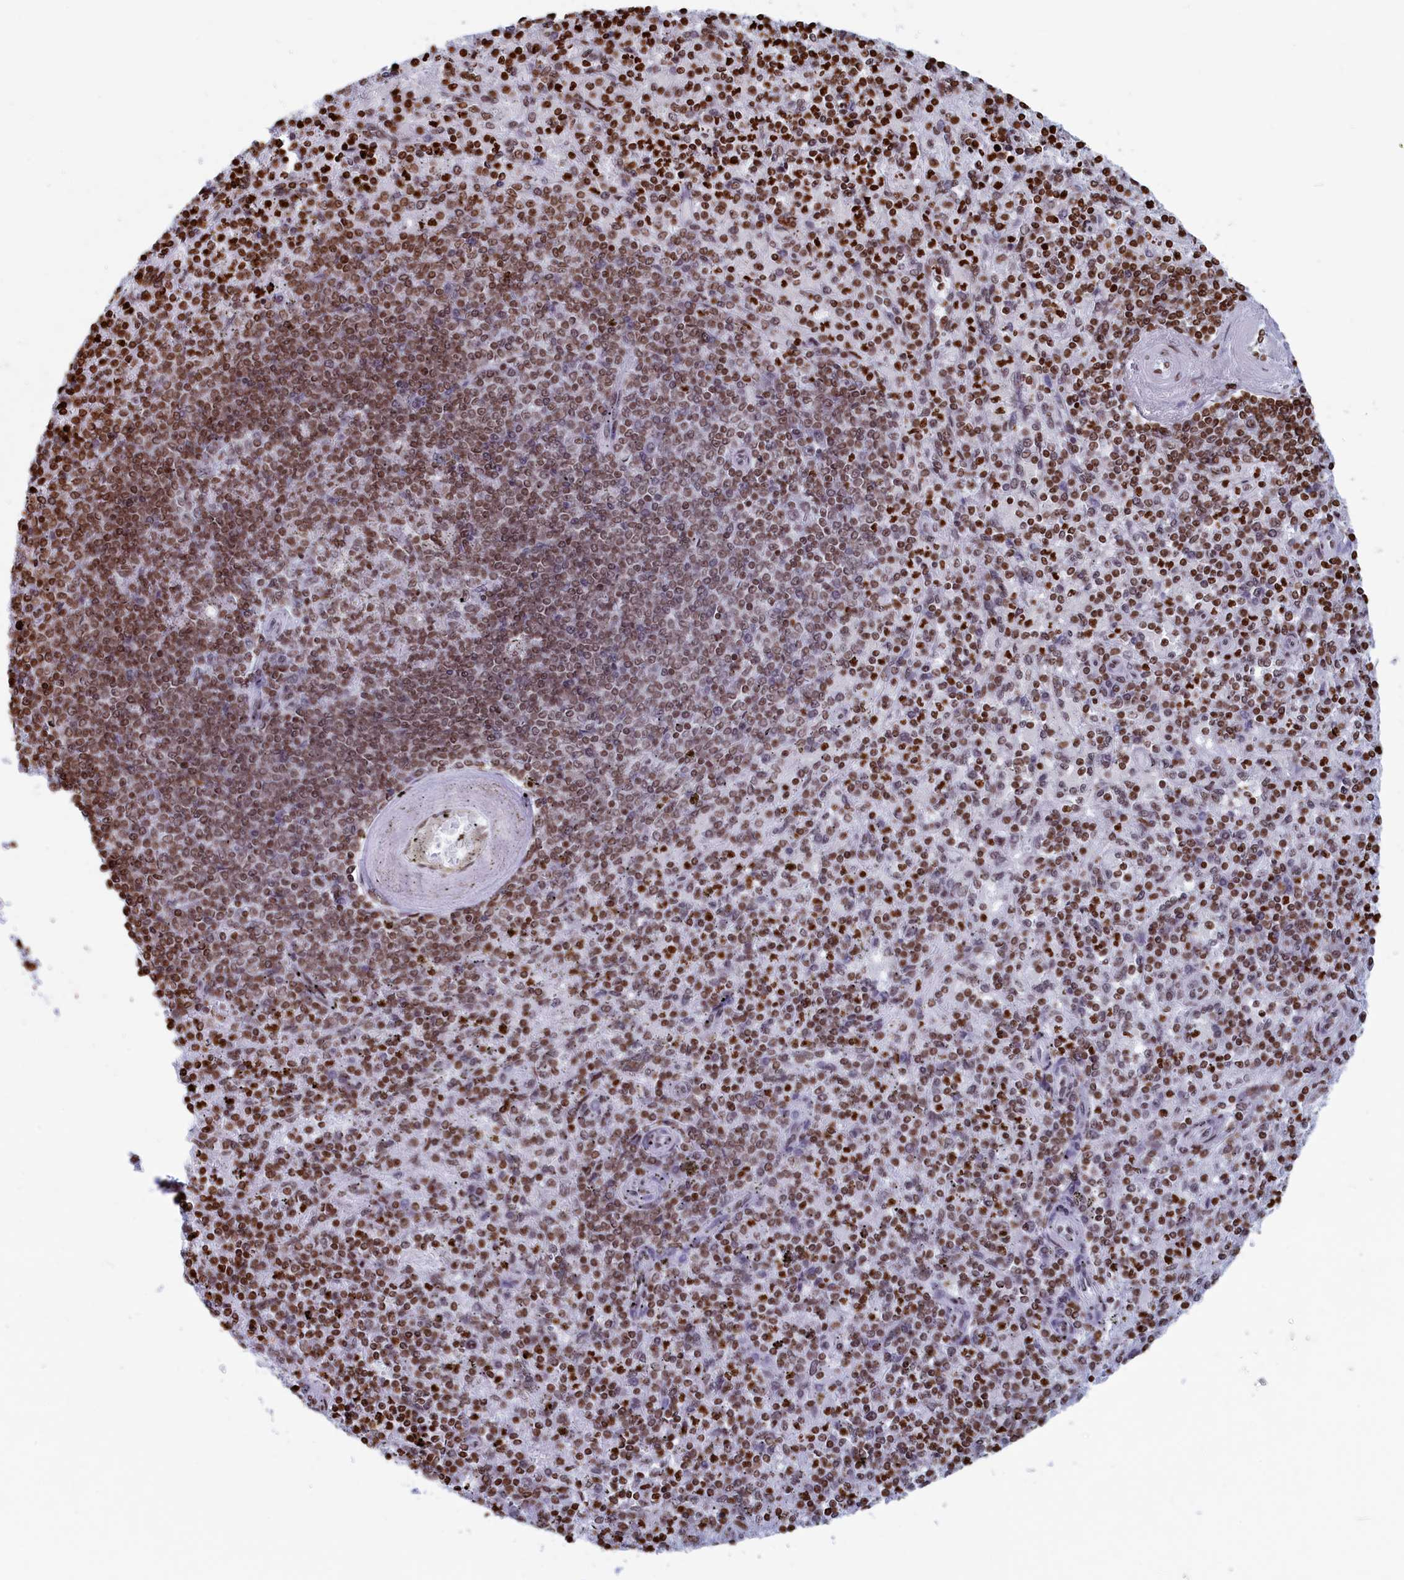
{"staining": {"intensity": "moderate", "quantity": ">75%", "location": "nuclear"}, "tissue": "spleen", "cell_type": "Cells in red pulp", "image_type": "normal", "snomed": [{"axis": "morphology", "description": "Normal tissue, NOS"}, {"axis": "topography", "description": "Spleen"}], "caption": "Protein positivity by immunohistochemistry demonstrates moderate nuclear expression in approximately >75% of cells in red pulp in unremarkable spleen. The protein of interest is shown in brown color, while the nuclei are stained blue.", "gene": "APOBEC3A", "patient": {"sex": "male", "age": 82}}